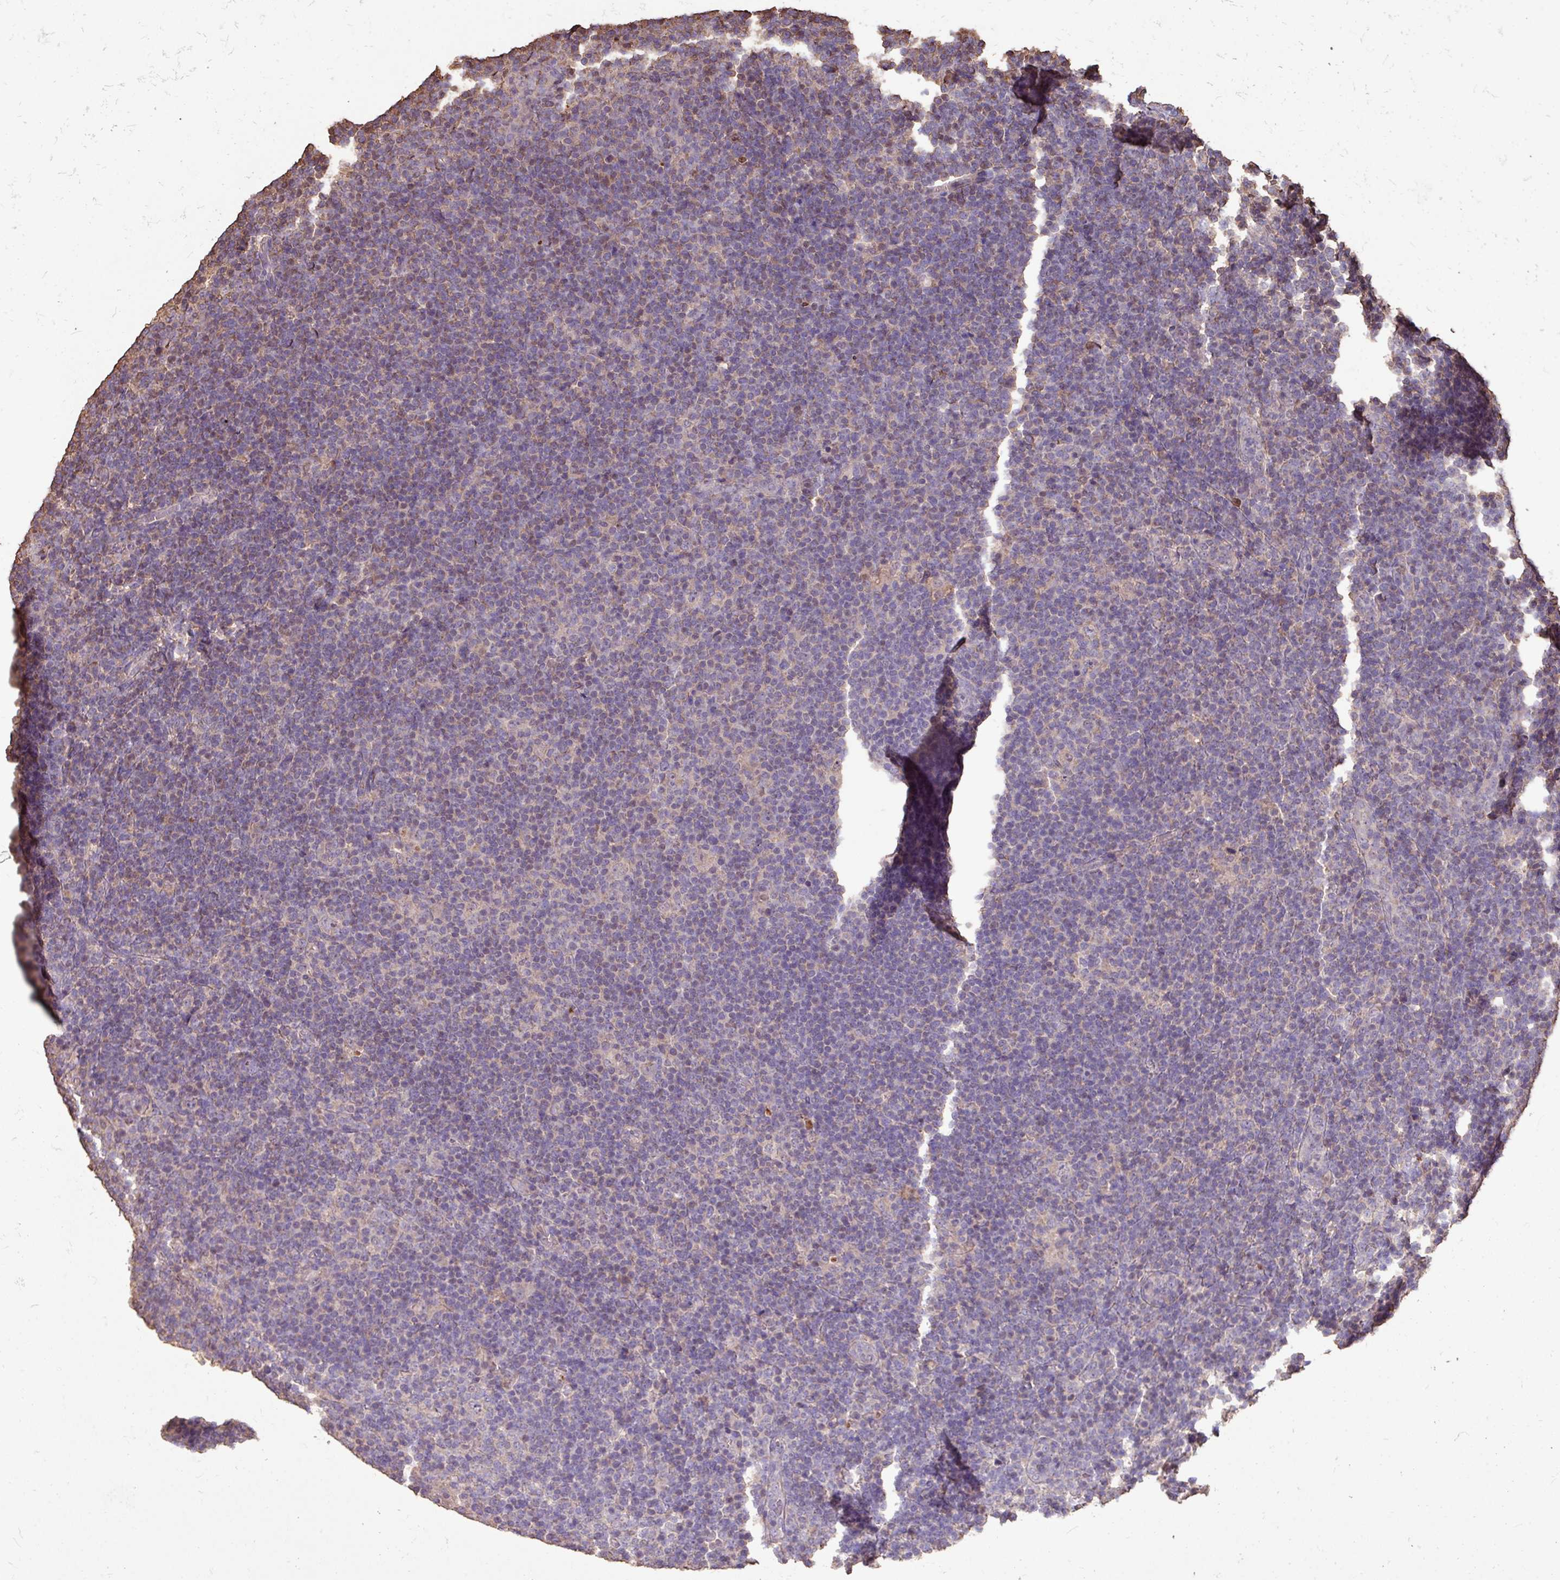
{"staining": {"intensity": "negative", "quantity": "none", "location": "none"}, "tissue": "lymphoma", "cell_type": "Tumor cells", "image_type": "cancer", "snomed": [{"axis": "morphology", "description": "Hodgkin's disease, NOS"}, {"axis": "topography", "description": "Lymph node"}], "caption": "High magnification brightfield microscopy of Hodgkin's disease stained with DAB (brown) and counterstained with hematoxylin (blue): tumor cells show no significant positivity.", "gene": "CAMK2B", "patient": {"sex": "female", "age": 57}}